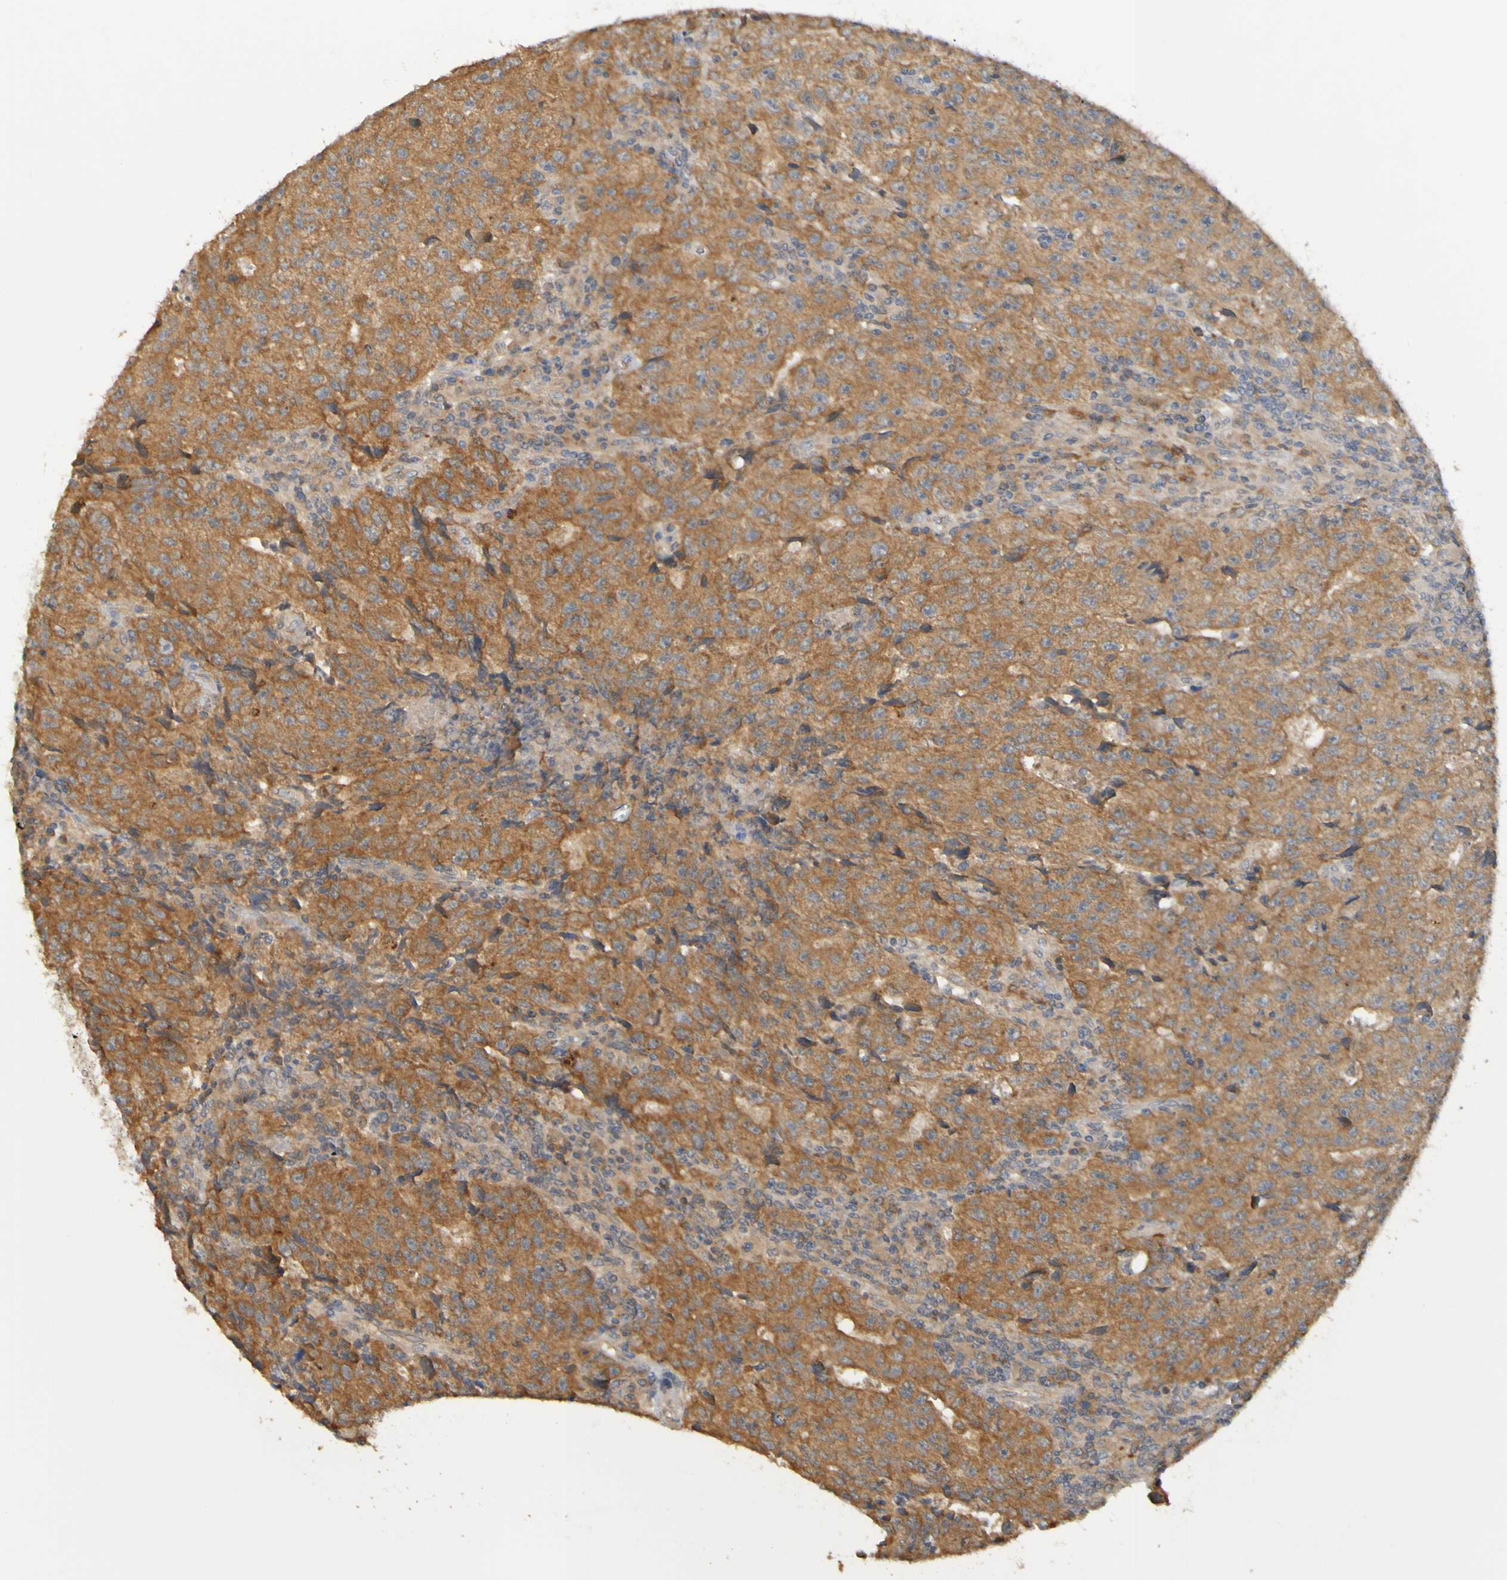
{"staining": {"intensity": "strong", "quantity": ">75%", "location": "cytoplasmic/membranous"}, "tissue": "testis cancer", "cell_type": "Tumor cells", "image_type": "cancer", "snomed": [{"axis": "morphology", "description": "Necrosis, NOS"}, {"axis": "morphology", "description": "Carcinoma, Embryonal, NOS"}, {"axis": "topography", "description": "Testis"}], "caption": "Immunohistochemical staining of embryonal carcinoma (testis) shows strong cytoplasmic/membranous protein staining in about >75% of tumor cells.", "gene": "NAV2", "patient": {"sex": "male", "age": 19}}